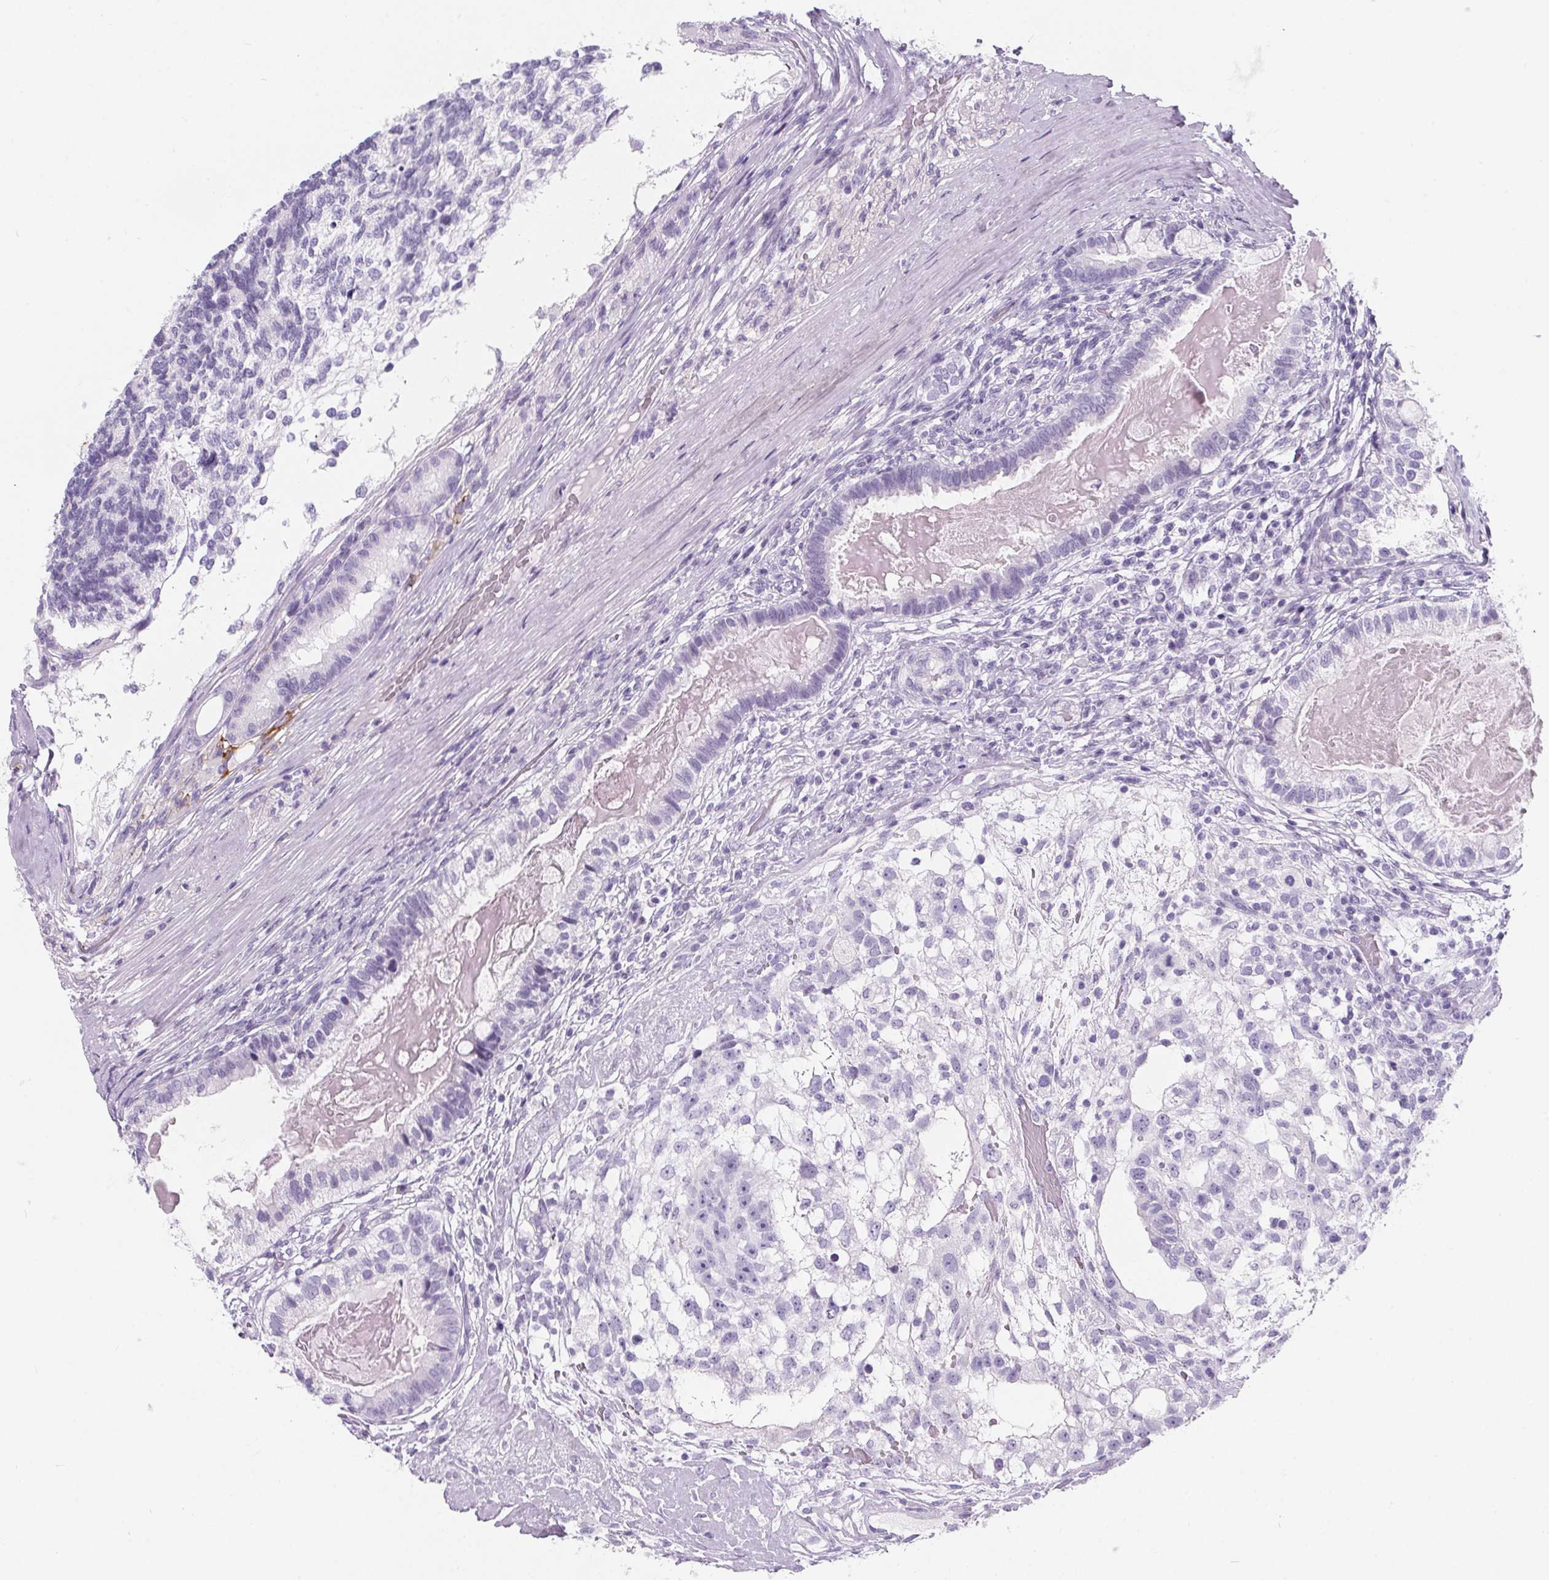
{"staining": {"intensity": "negative", "quantity": "none", "location": "none"}, "tissue": "testis cancer", "cell_type": "Tumor cells", "image_type": "cancer", "snomed": [{"axis": "morphology", "description": "Seminoma, NOS"}, {"axis": "morphology", "description": "Carcinoma, Embryonal, NOS"}, {"axis": "topography", "description": "Testis"}], "caption": "DAB immunohistochemical staining of human seminoma (testis) displays no significant staining in tumor cells.", "gene": "ADRB1", "patient": {"sex": "male", "age": 41}}